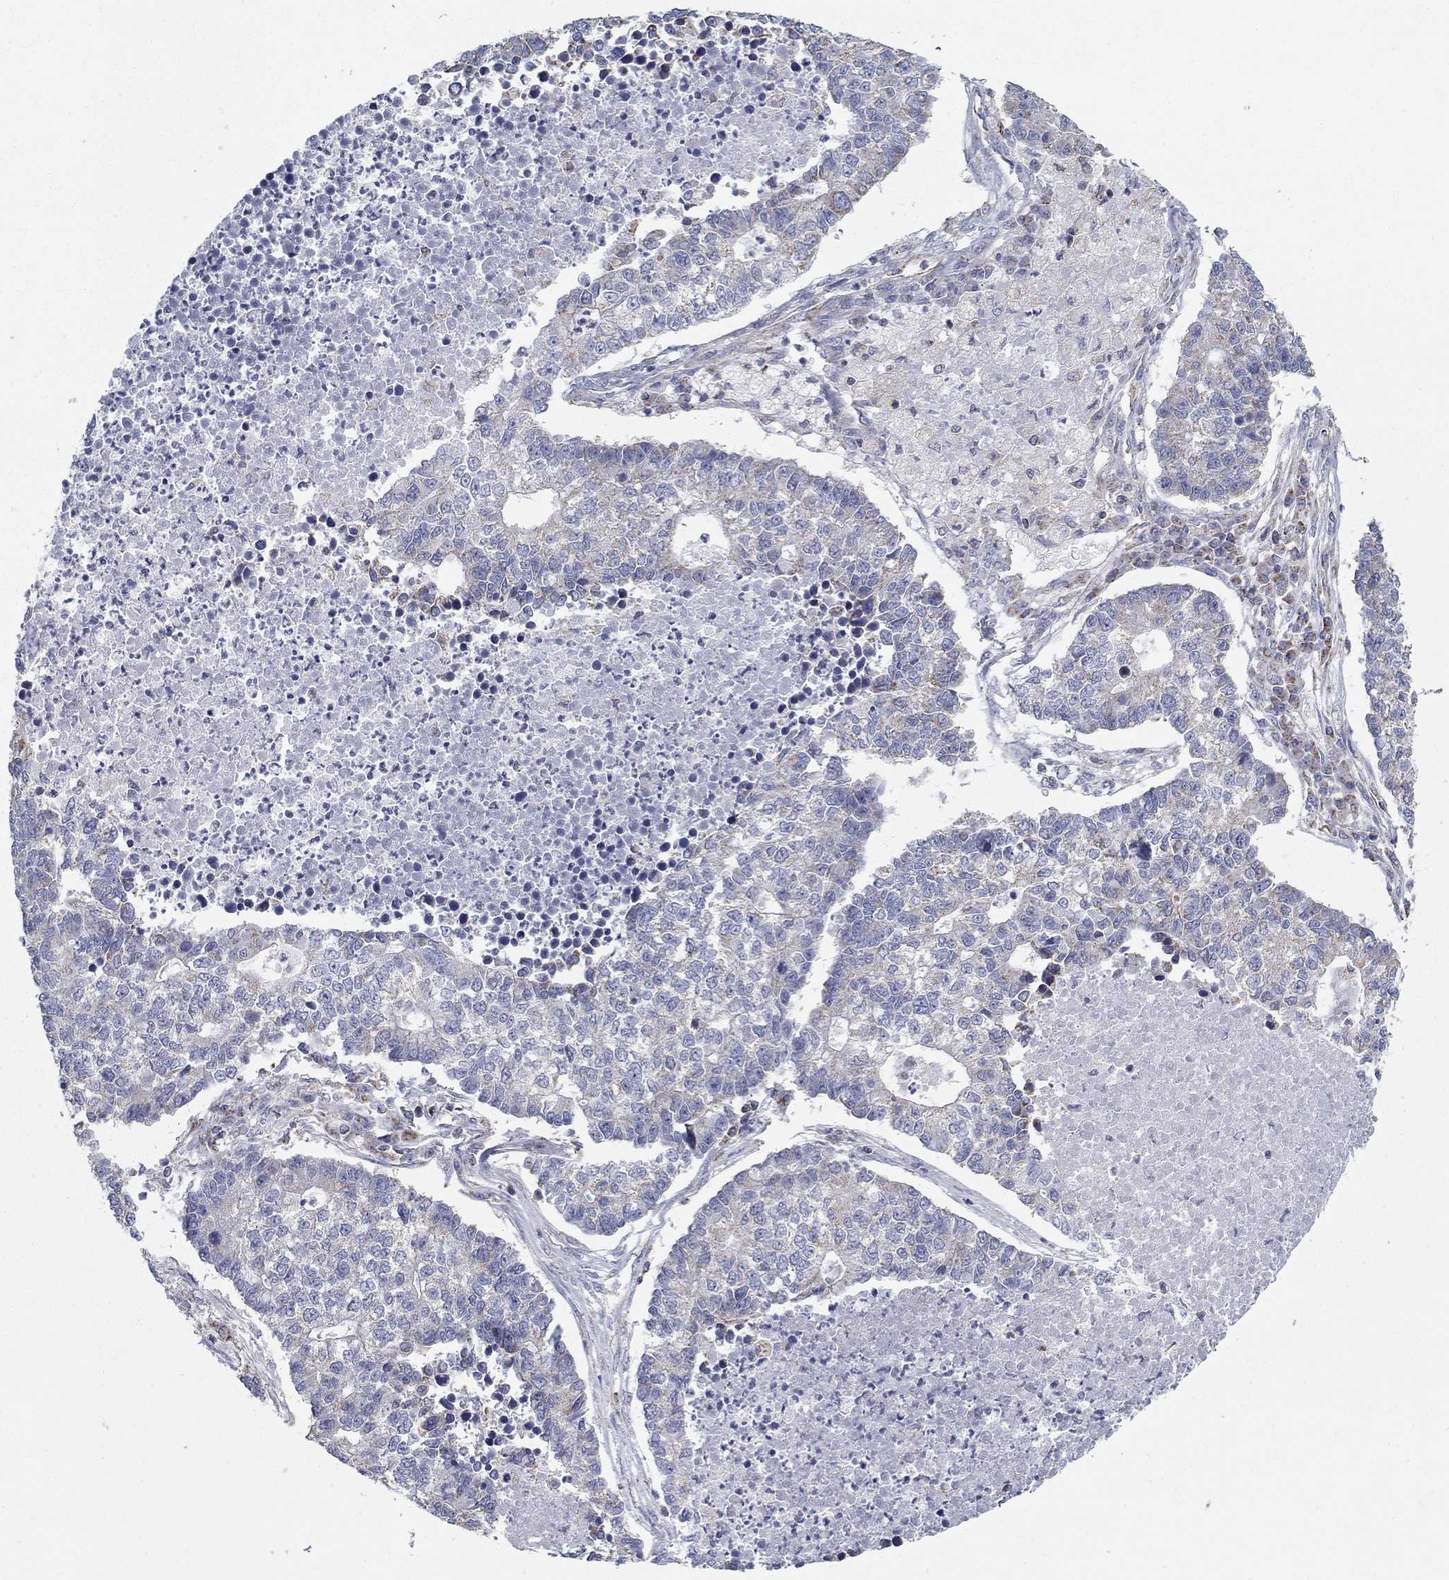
{"staining": {"intensity": "weak", "quantity": "<25%", "location": "cytoplasmic/membranous"}, "tissue": "lung cancer", "cell_type": "Tumor cells", "image_type": "cancer", "snomed": [{"axis": "morphology", "description": "Adenocarcinoma, NOS"}, {"axis": "topography", "description": "Lung"}], "caption": "Tumor cells show no significant expression in adenocarcinoma (lung). Nuclei are stained in blue.", "gene": "NME5", "patient": {"sex": "male", "age": 57}}